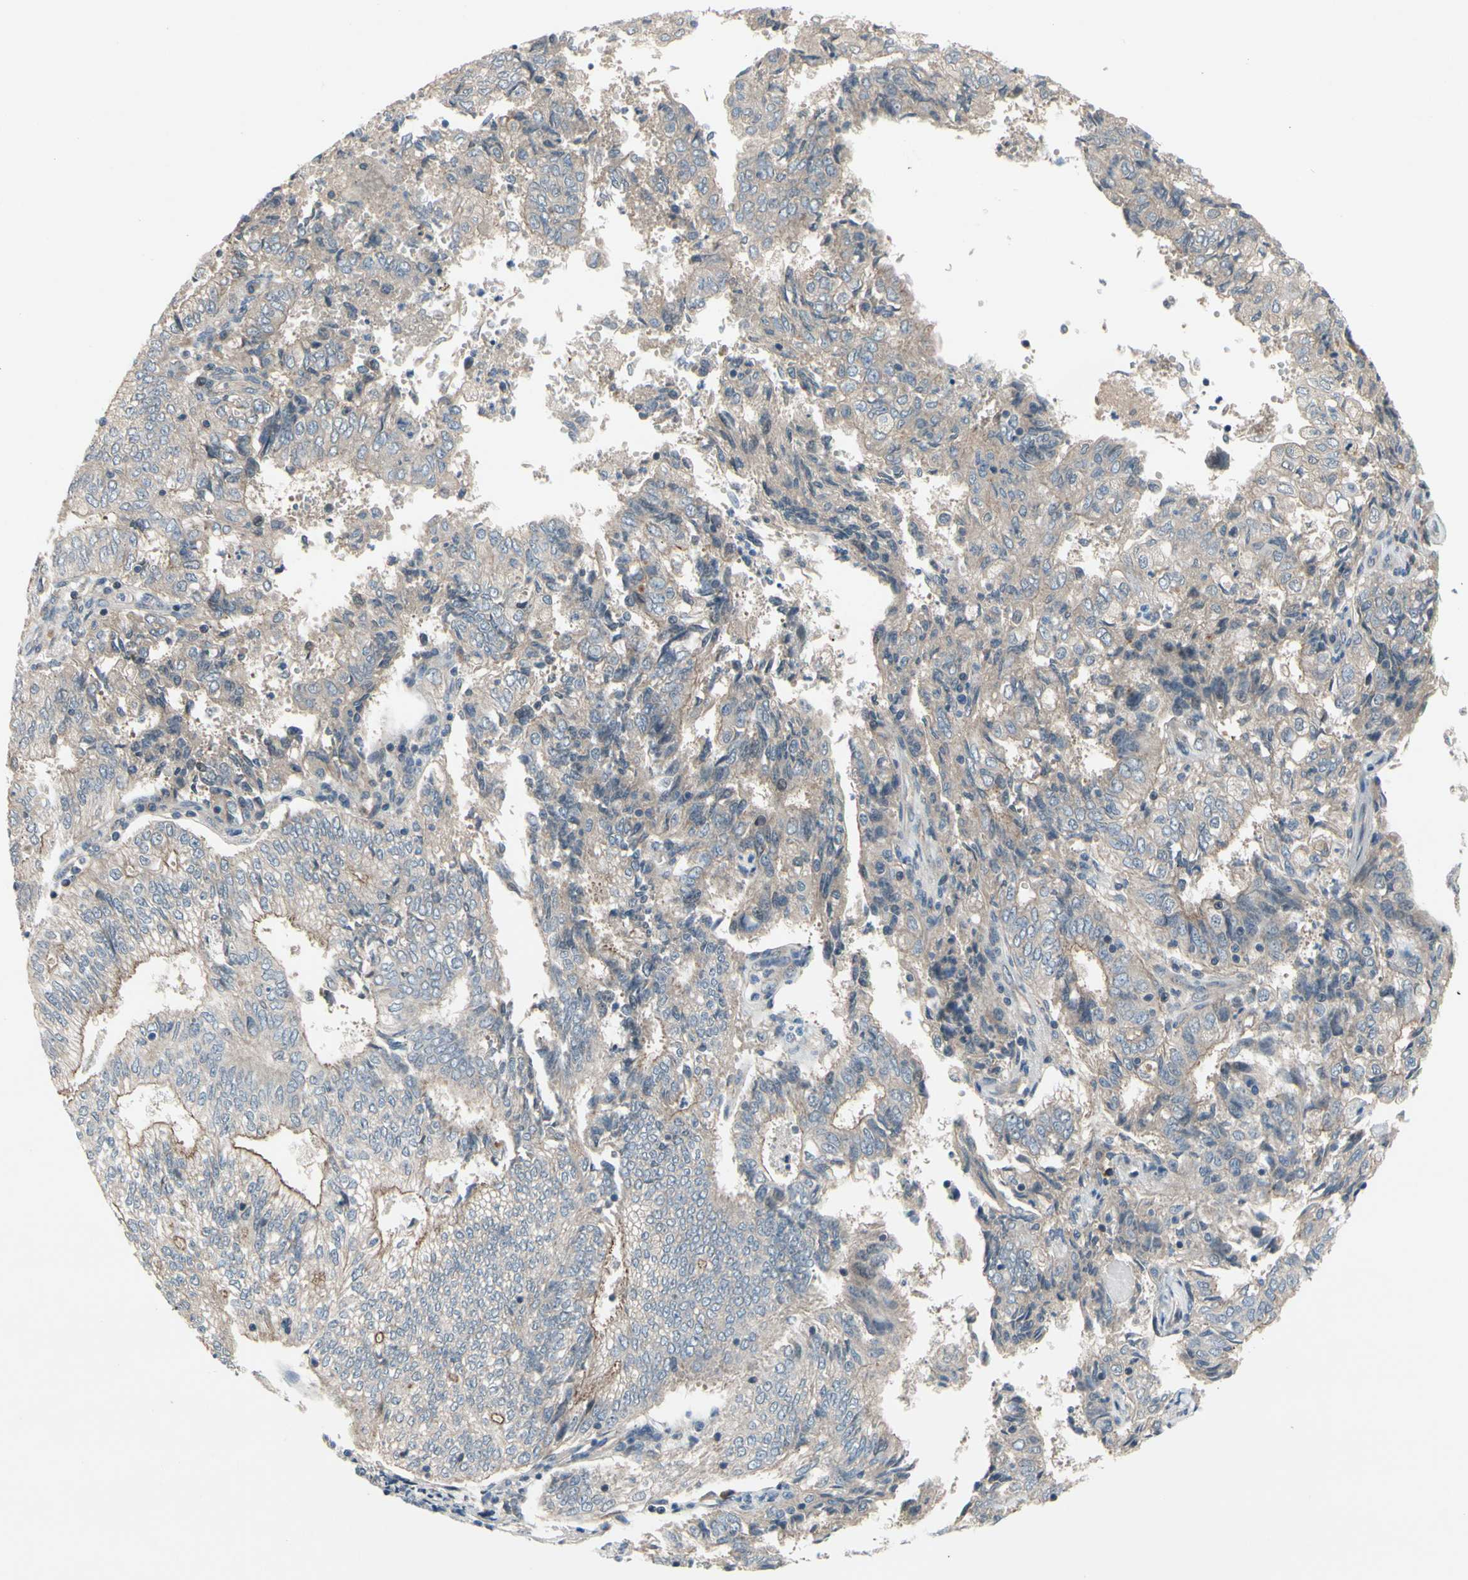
{"staining": {"intensity": "weak", "quantity": "25%-75%", "location": "cytoplasmic/membranous"}, "tissue": "endometrial cancer", "cell_type": "Tumor cells", "image_type": "cancer", "snomed": [{"axis": "morphology", "description": "Adenocarcinoma, NOS"}, {"axis": "topography", "description": "Endometrium"}], "caption": "High-power microscopy captured an IHC micrograph of endometrial cancer, revealing weak cytoplasmic/membranous positivity in about 25%-75% of tumor cells.", "gene": "ICAM5", "patient": {"sex": "female", "age": 69}}